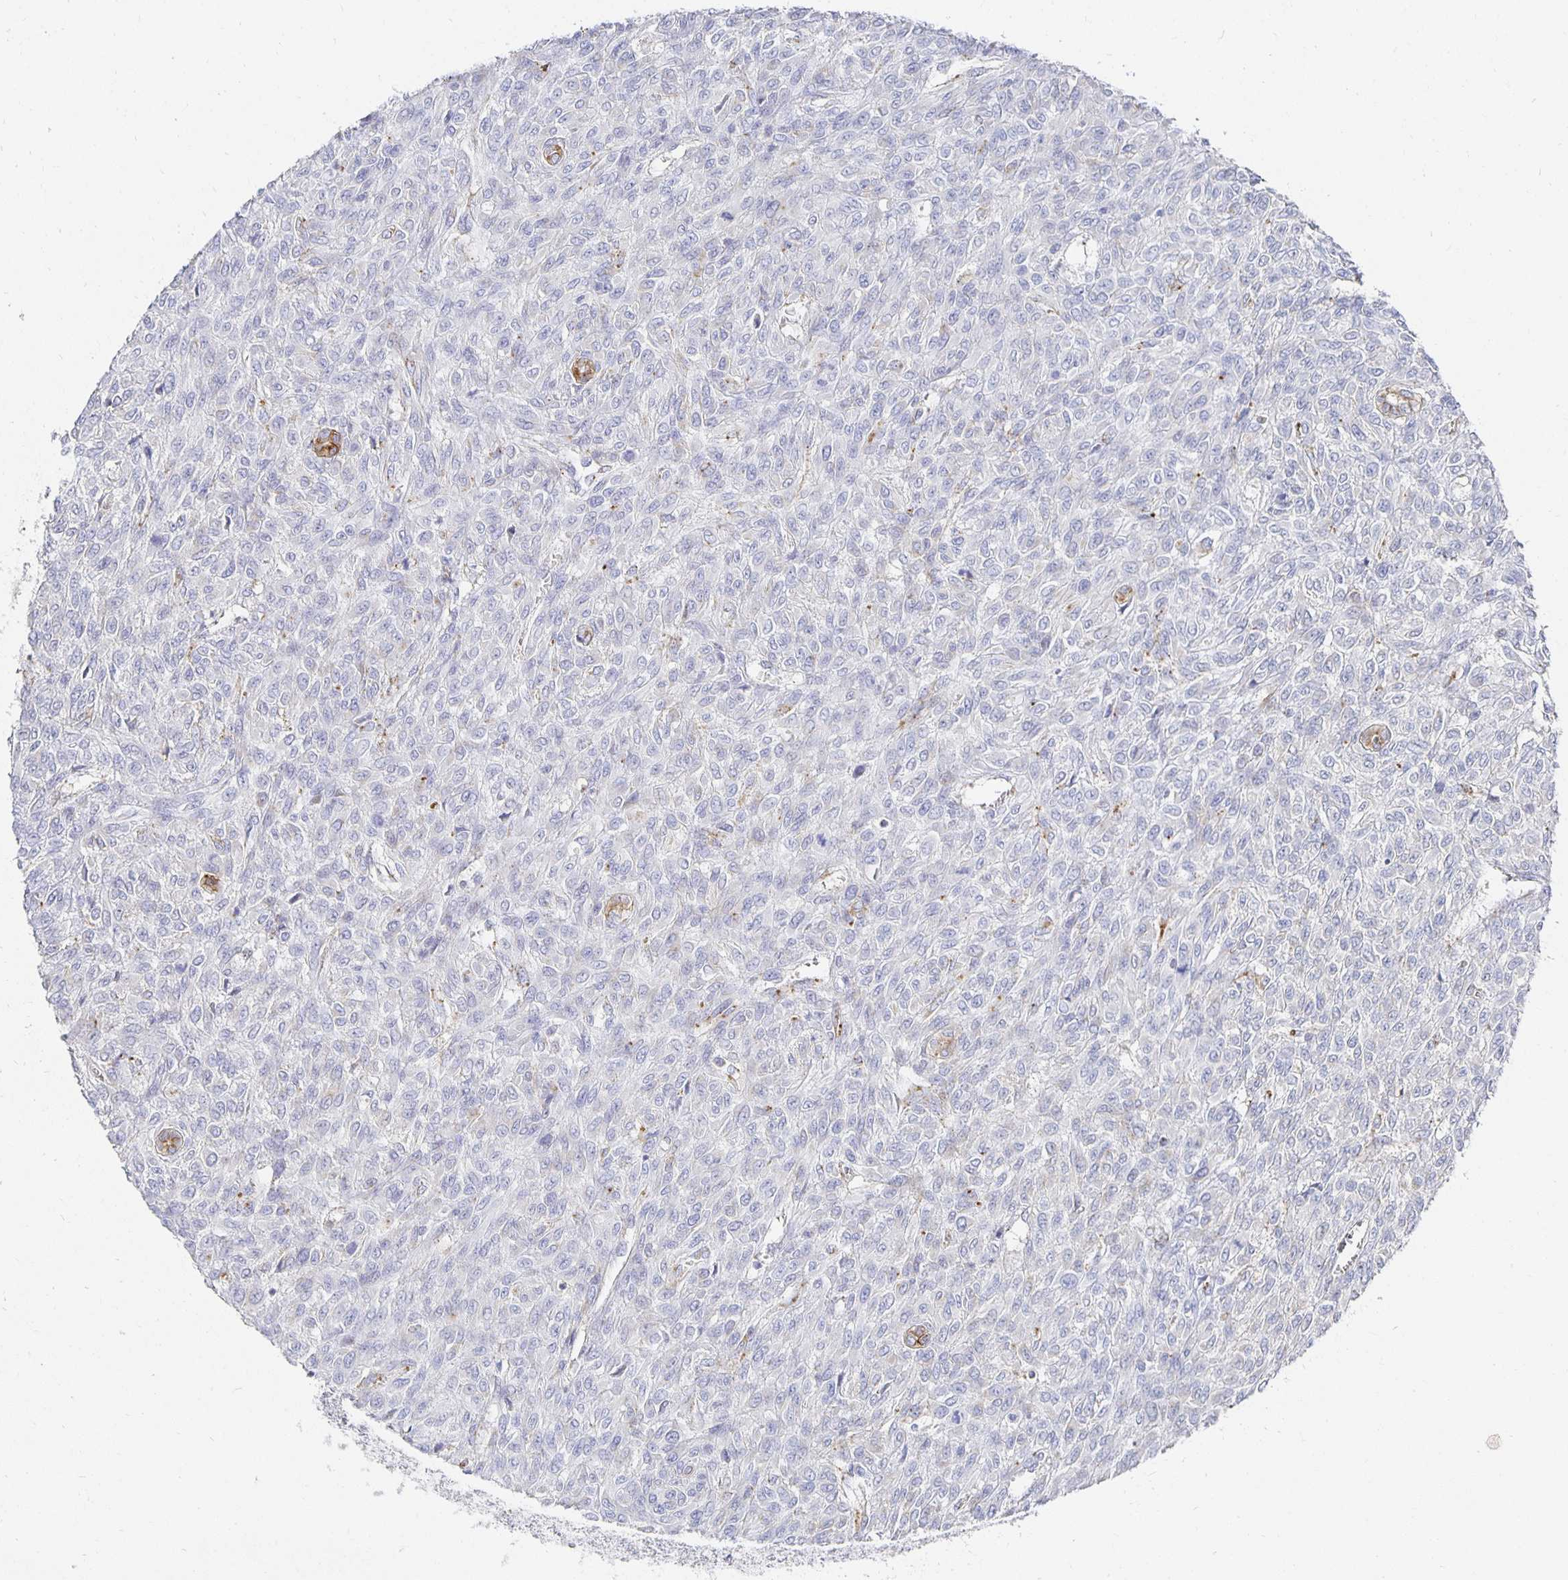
{"staining": {"intensity": "negative", "quantity": "none", "location": "none"}, "tissue": "renal cancer", "cell_type": "Tumor cells", "image_type": "cancer", "snomed": [{"axis": "morphology", "description": "Adenocarcinoma, NOS"}, {"axis": "topography", "description": "Kidney"}], "caption": "DAB (3,3'-diaminobenzidine) immunohistochemical staining of renal adenocarcinoma reveals no significant positivity in tumor cells. (IHC, brightfield microscopy, high magnification).", "gene": "TAAR1", "patient": {"sex": "male", "age": 58}}